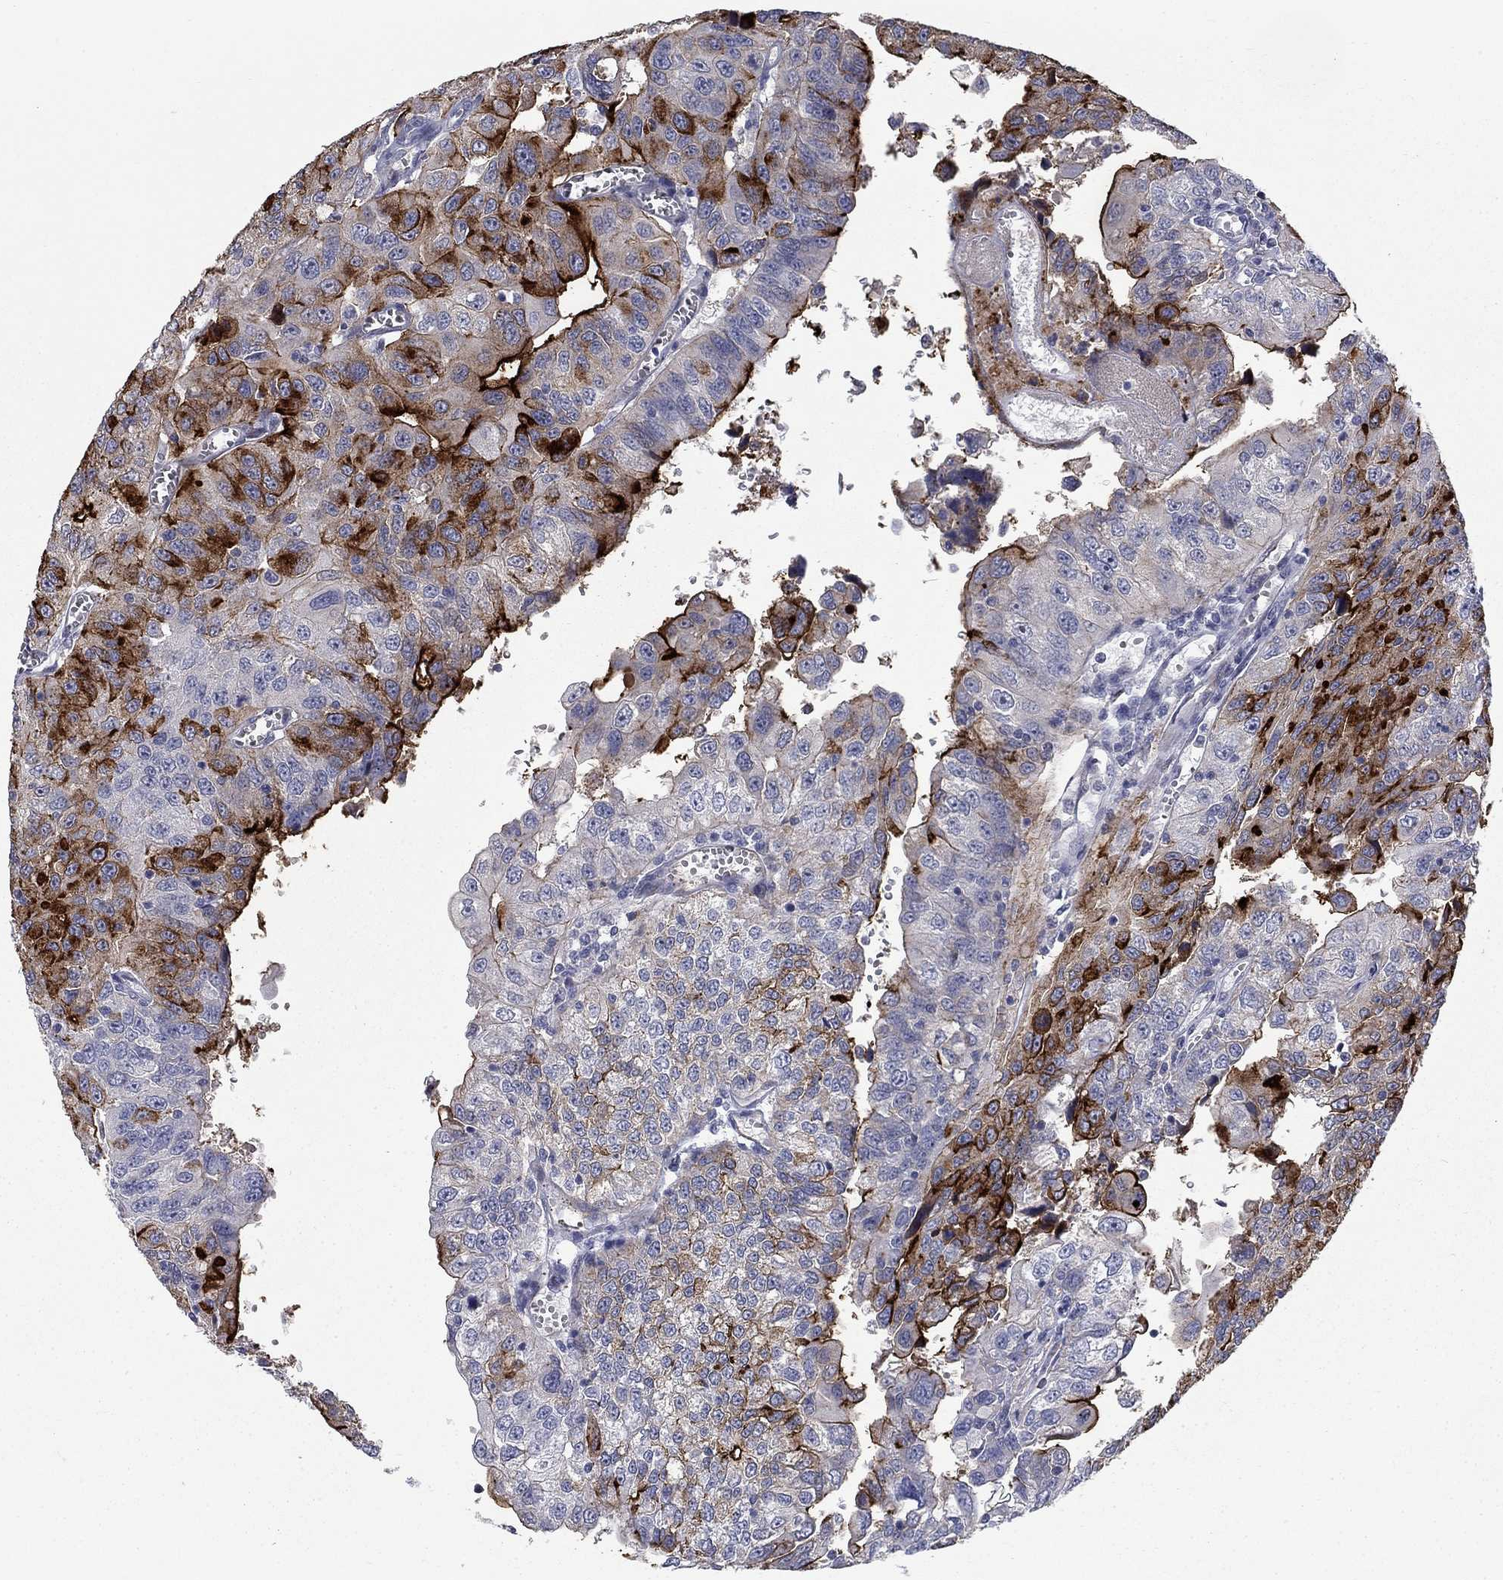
{"staining": {"intensity": "strong", "quantity": "25%-75%", "location": "cytoplasmic/membranous"}, "tissue": "urothelial cancer", "cell_type": "Tumor cells", "image_type": "cancer", "snomed": [{"axis": "morphology", "description": "Urothelial carcinoma, NOS"}, {"axis": "morphology", "description": "Urothelial carcinoma, High grade"}, {"axis": "topography", "description": "Urinary bladder"}], "caption": "An image of human urothelial cancer stained for a protein demonstrates strong cytoplasmic/membranous brown staining in tumor cells.", "gene": "SLC1A1", "patient": {"sex": "female", "age": 73}}